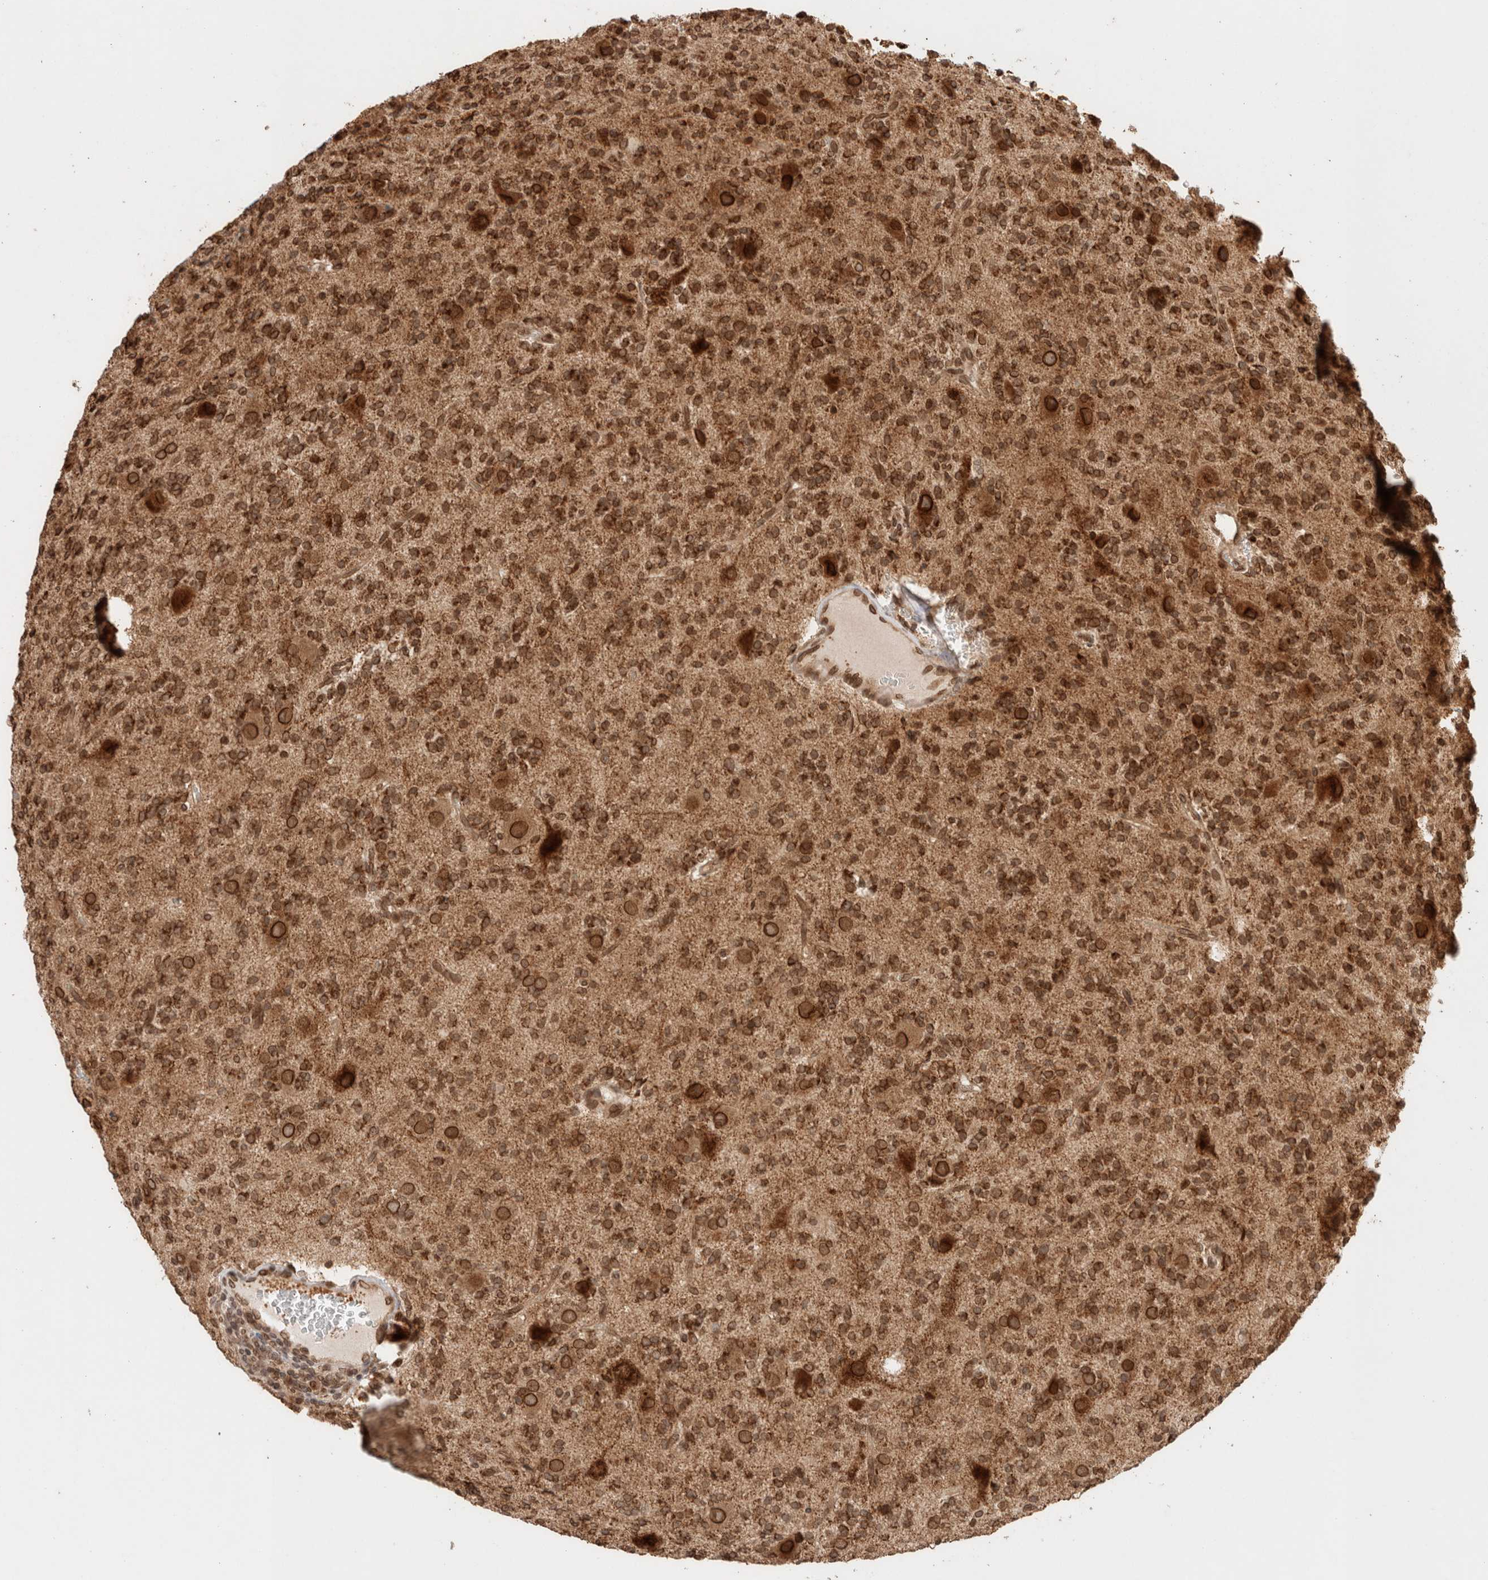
{"staining": {"intensity": "strong", "quantity": ">75%", "location": "cytoplasmic/membranous,nuclear"}, "tissue": "glioma", "cell_type": "Tumor cells", "image_type": "cancer", "snomed": [{"axis": "morphology", "description": "Glioma, malignant, High grade"}, {"axis": "topography", "description": "Brain"}], "caption": "High-power microscopy captured an IHC histopathology image of malignant glioma (high-grade), revealing strong cytoplasmic/membranous and nuclear positivity in about >75% of tumor cells.", "gene": "TPR", "patient": {"sex": "male", "age": 34}}